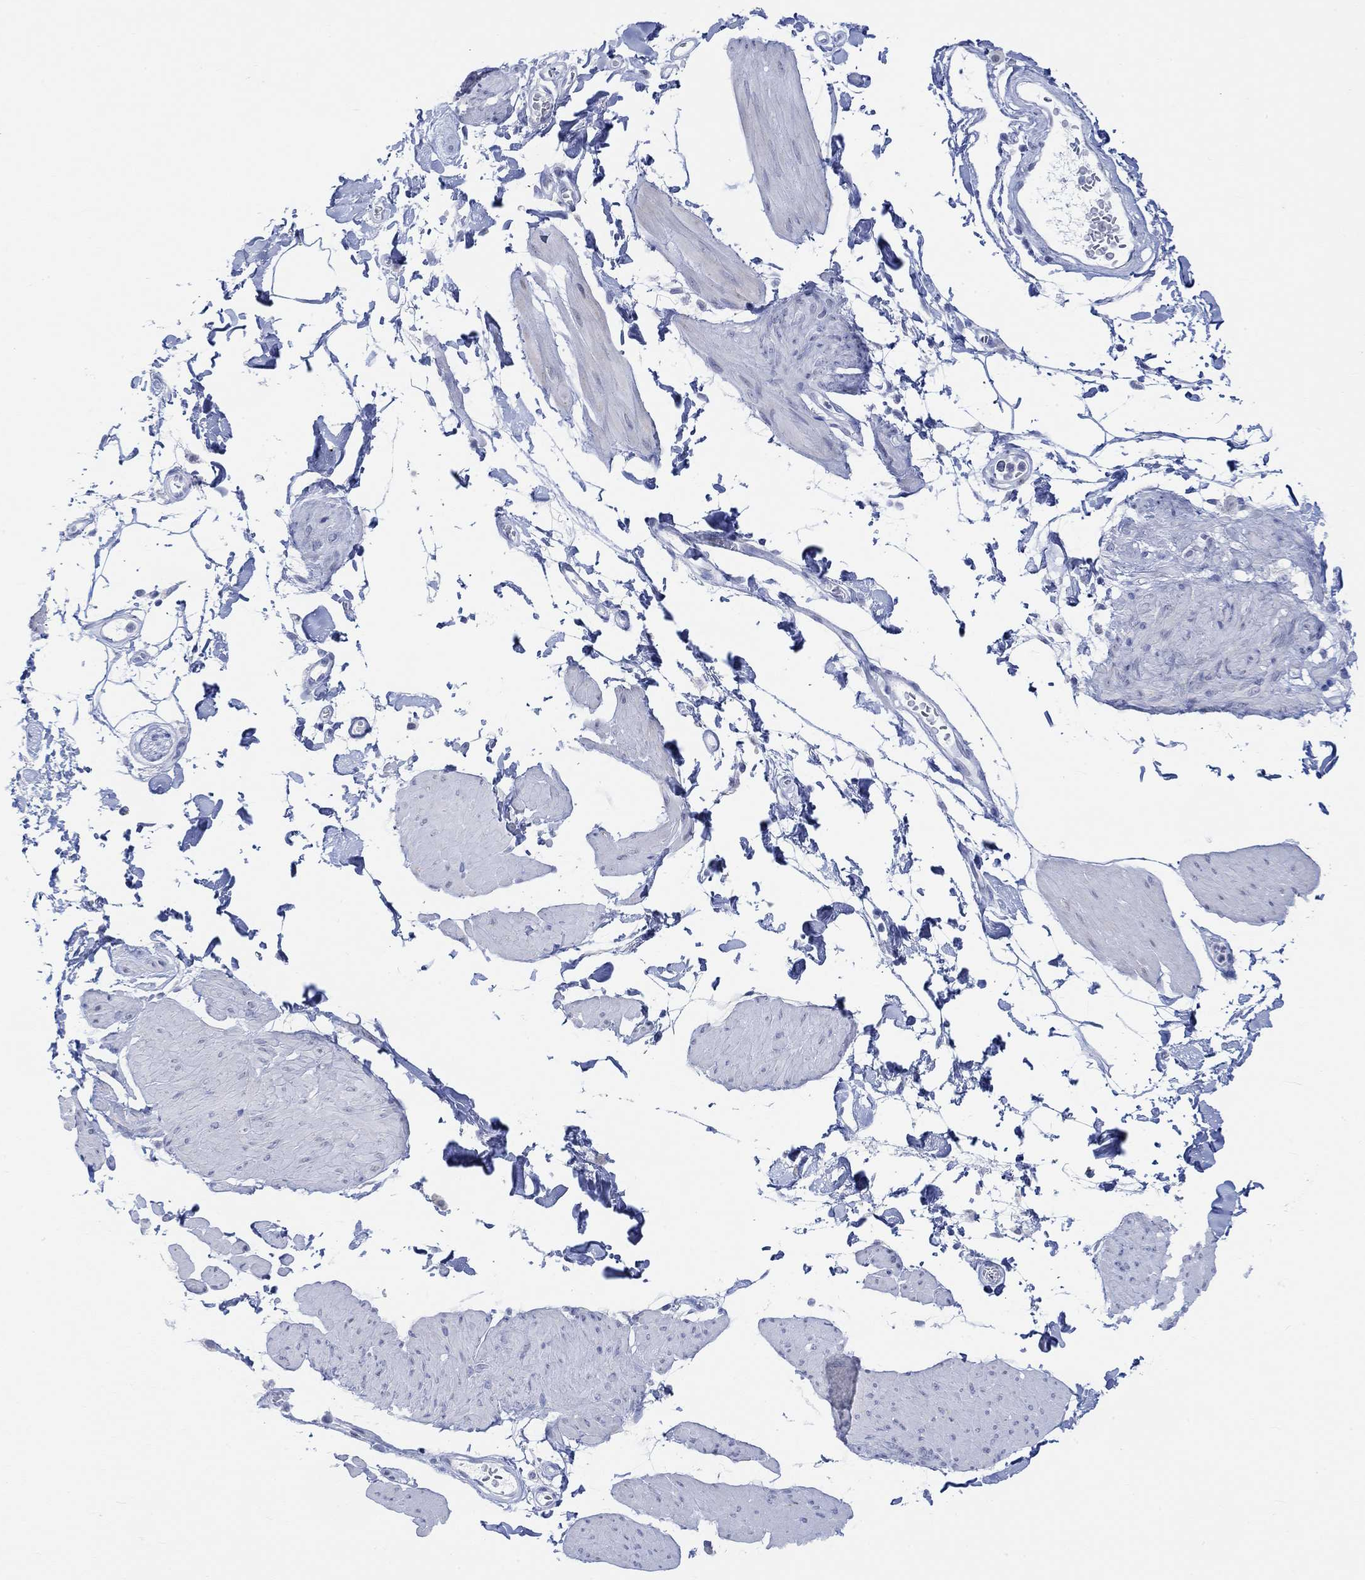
{"staining": {"intensity": "negative", "quantity": "none", "location": "none"}, "tissue": "smooth muscle", "cell_type": "Smooth muscle cells", "image_type": "normal", "snomed": [{"axis": "morphology", "description": "Normal tissue, NOS"}, {"axis": "topography", "description": "Adipose tissue"}, {"axis": "topography", "description": "Smooth muscle"}, {"axis": "topography", "description": "Peripheral nerve tissue"}], "caption": "Smooth muscle stained for a protein using immunohistochemistry exhibits no staining smooth muscle cells.", "gene": "AK8", "patient": {"sex": "male", "age": 83}}